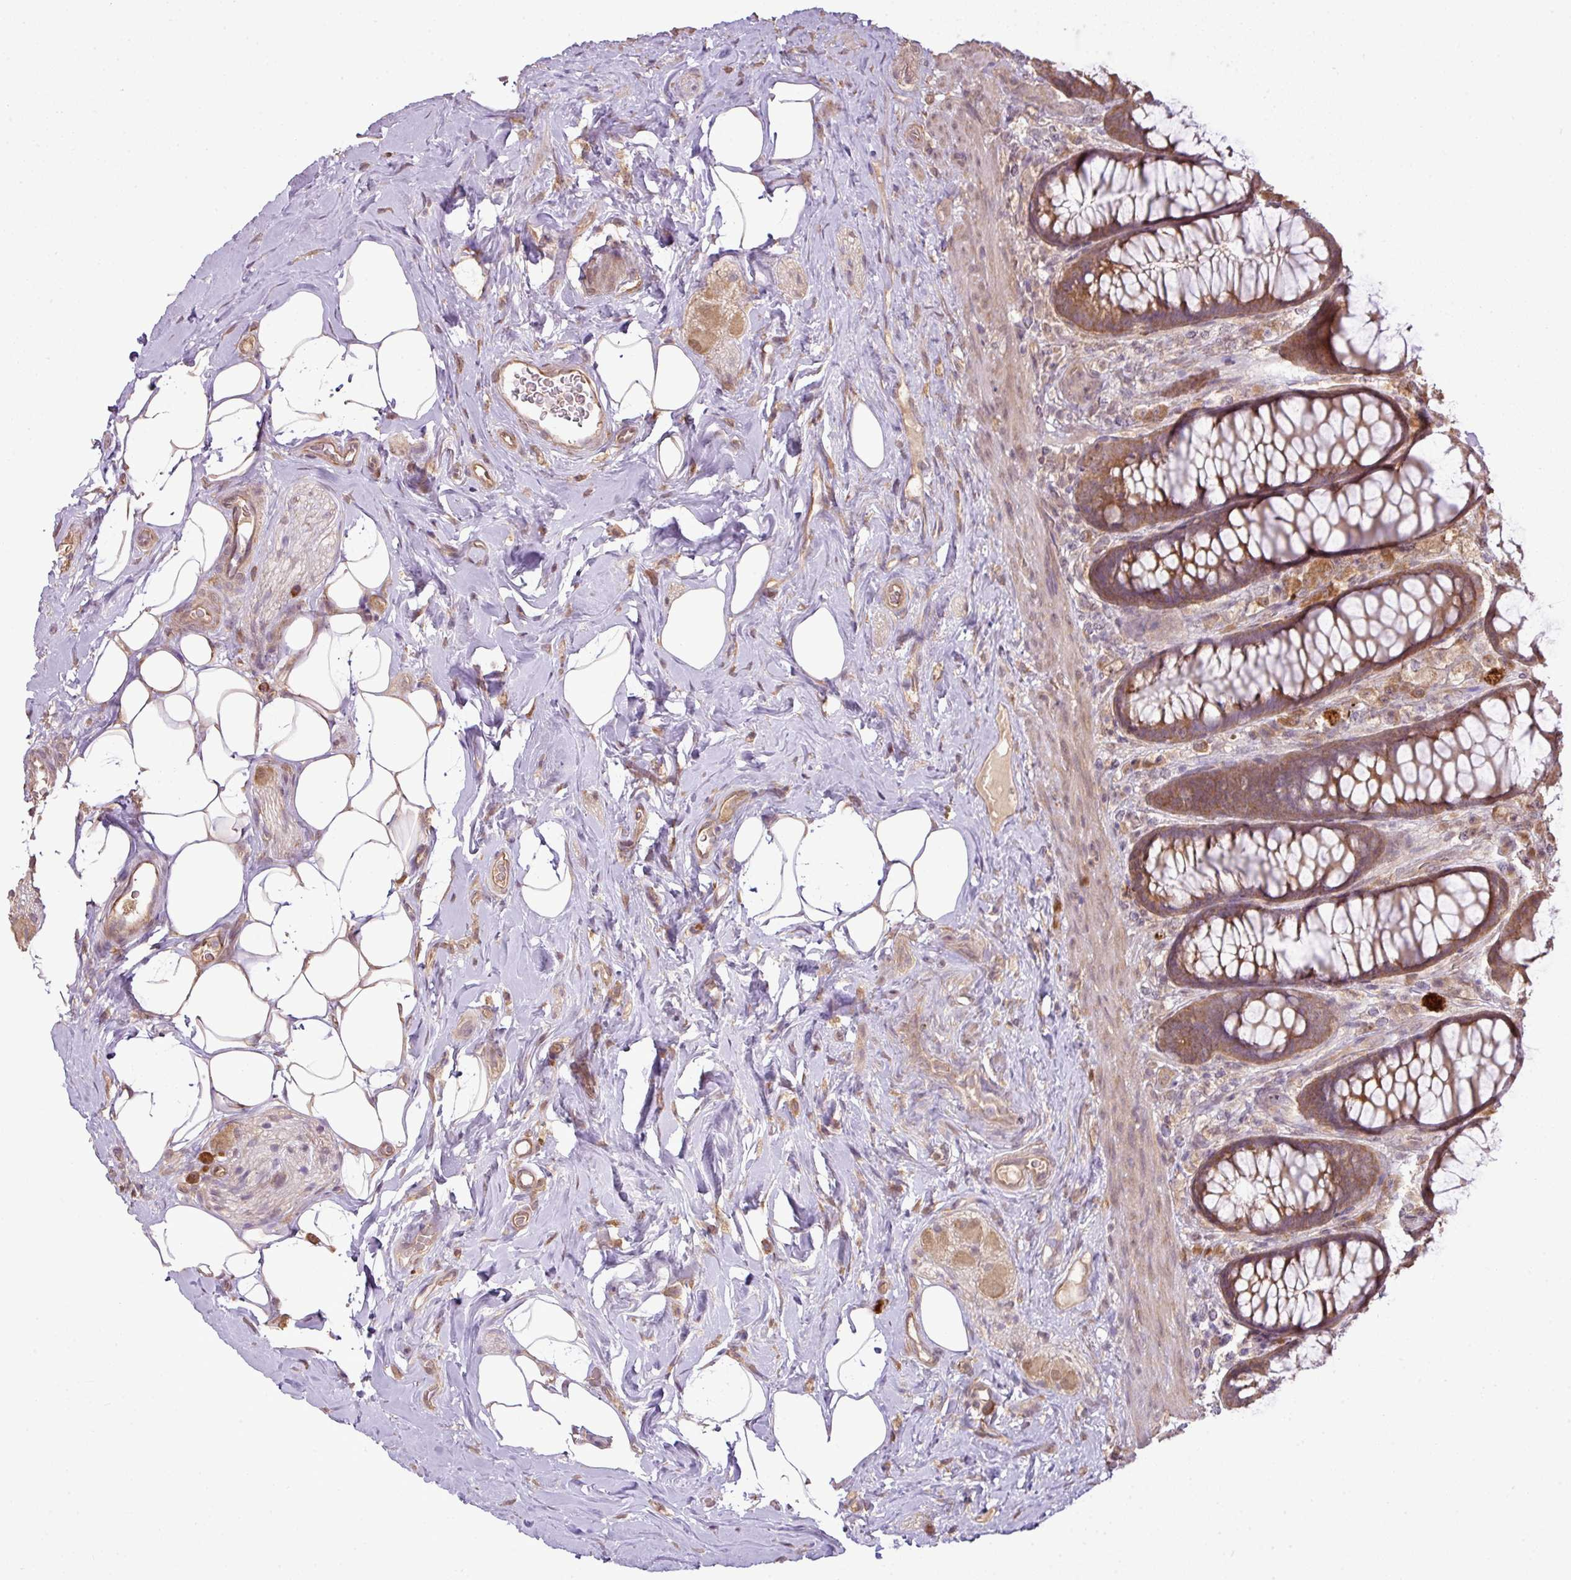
{"staining": {"intensity": "moderate", "quantity": ">75%", "location": "cytoplasmic/membranous"}, "tissue": "rectum", "cell_type": "Glandular cells", "image_type": "normal", "snomed": [{"axis": "morphology", "description": "Normal tissue, NOS"}, {"axis": "topography", "description": "Rectum"}], "caption": "Immunohistochemistry (IHC) staining of benign rectum, which demonstrates medium levels of moderate cytoplasmic/membranous expression in about >75% of glandular cells indicating moderate cytoplasmic/membranous protein staining. The staining was performed using DAB (3,3'-diaminobenzidine) (brown) for protein detection and nuclei were counterstained in hematoxylin (blue).", "gene": "DNAAF4", "patient": {"sex": "female", "age": 67}}